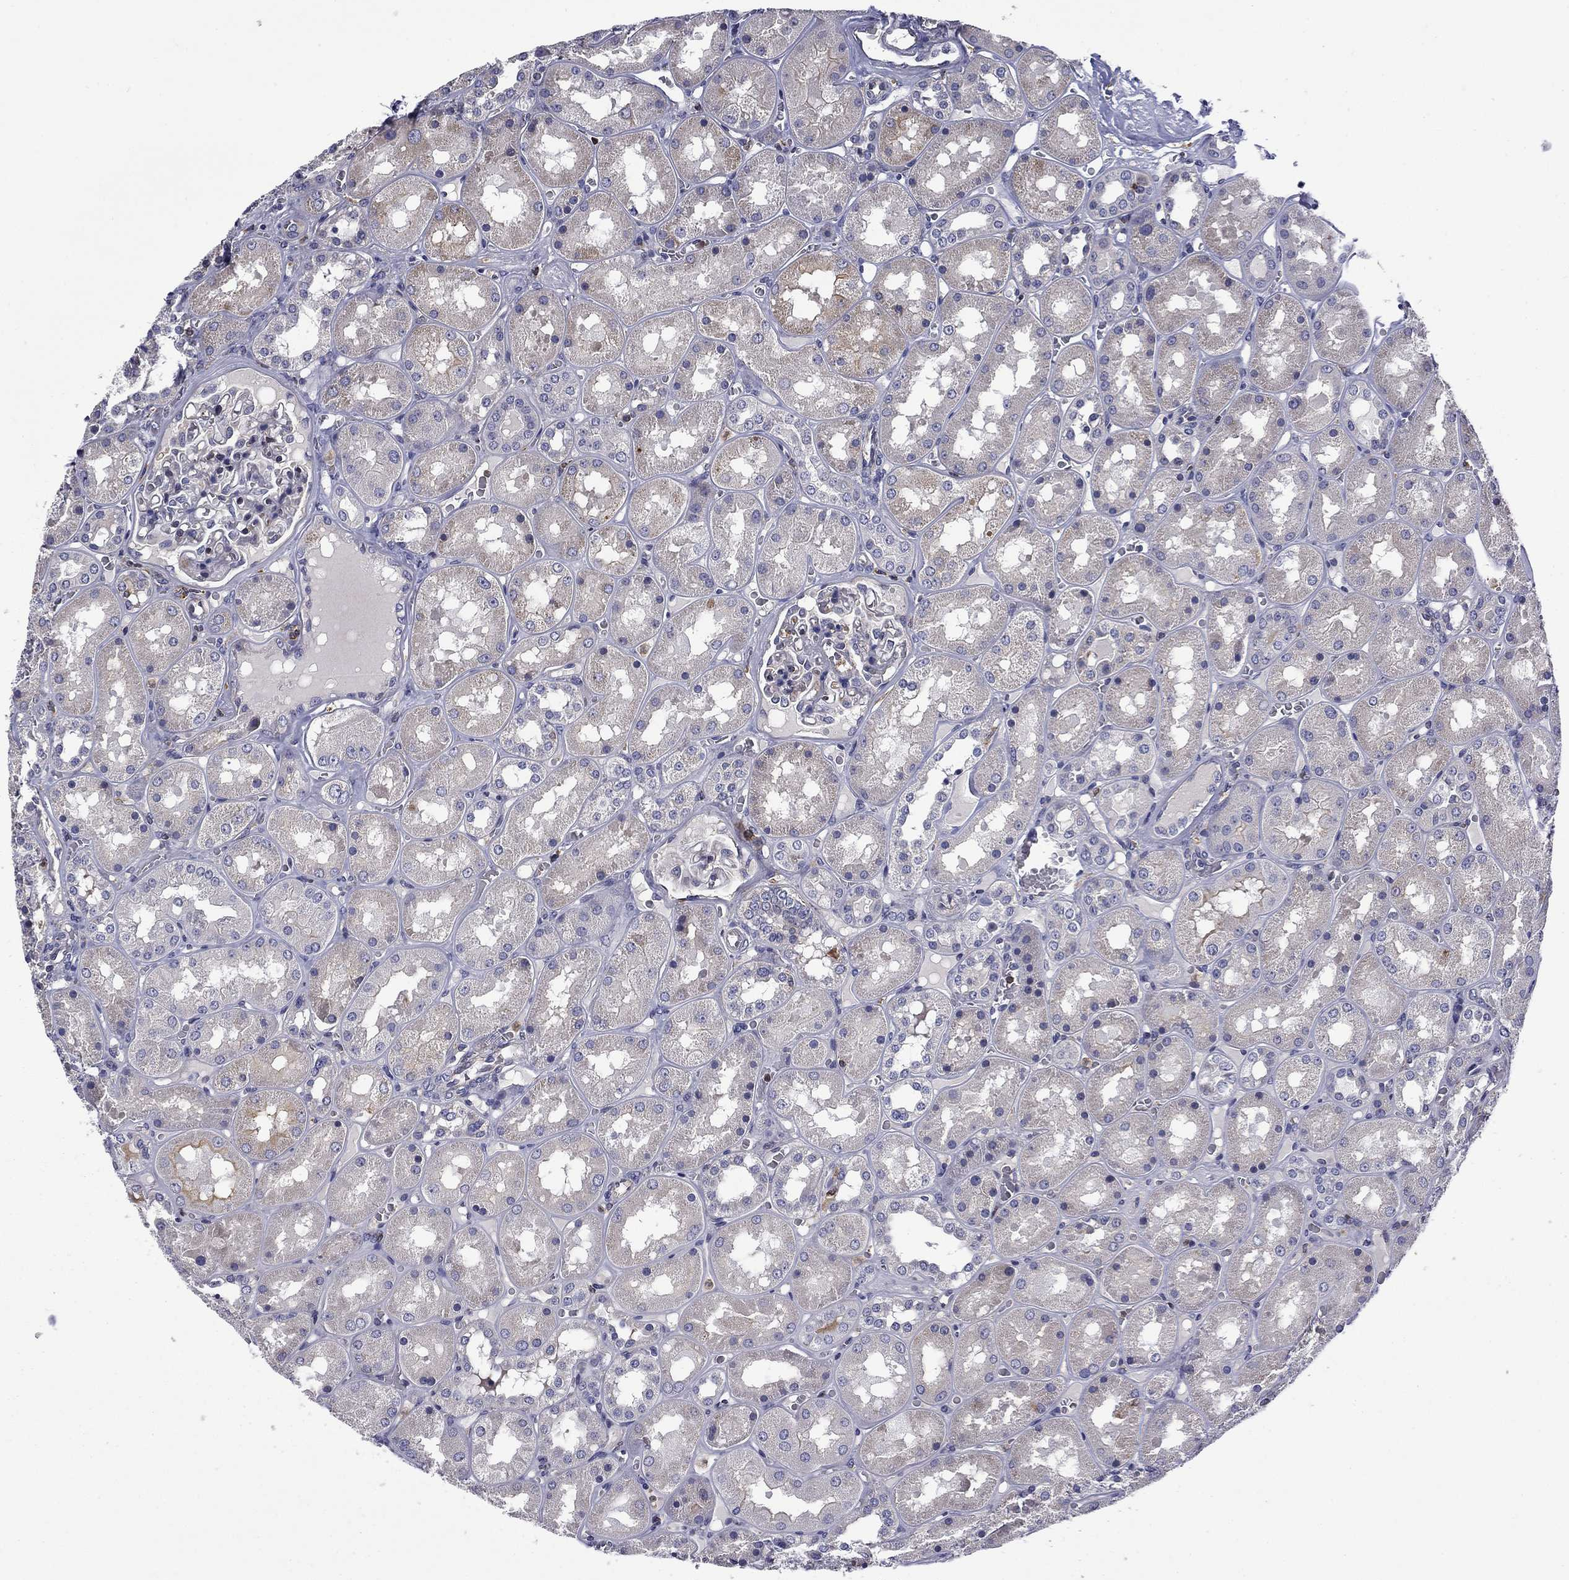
{"staining": {"intensity": "negative", "quantity": "none", "location": "none"}, "tissue": "kidney", "cell_type": "Cells in glomeruli", "image_type": "normal", "snomed": [{"axis": "morphology", "description": "Normal tissue, NOS"}, {"axis": "topography", "description": "Kidney"}], "caption": "High power microscopy photomicrograph of an immunohistochemistry (IHC) micrograph of benign kidney, revealing no significant positivity in cells in glomeruli.", "gene": "ARHGAP45", "patient": {"sex": "male", "age": 73}}